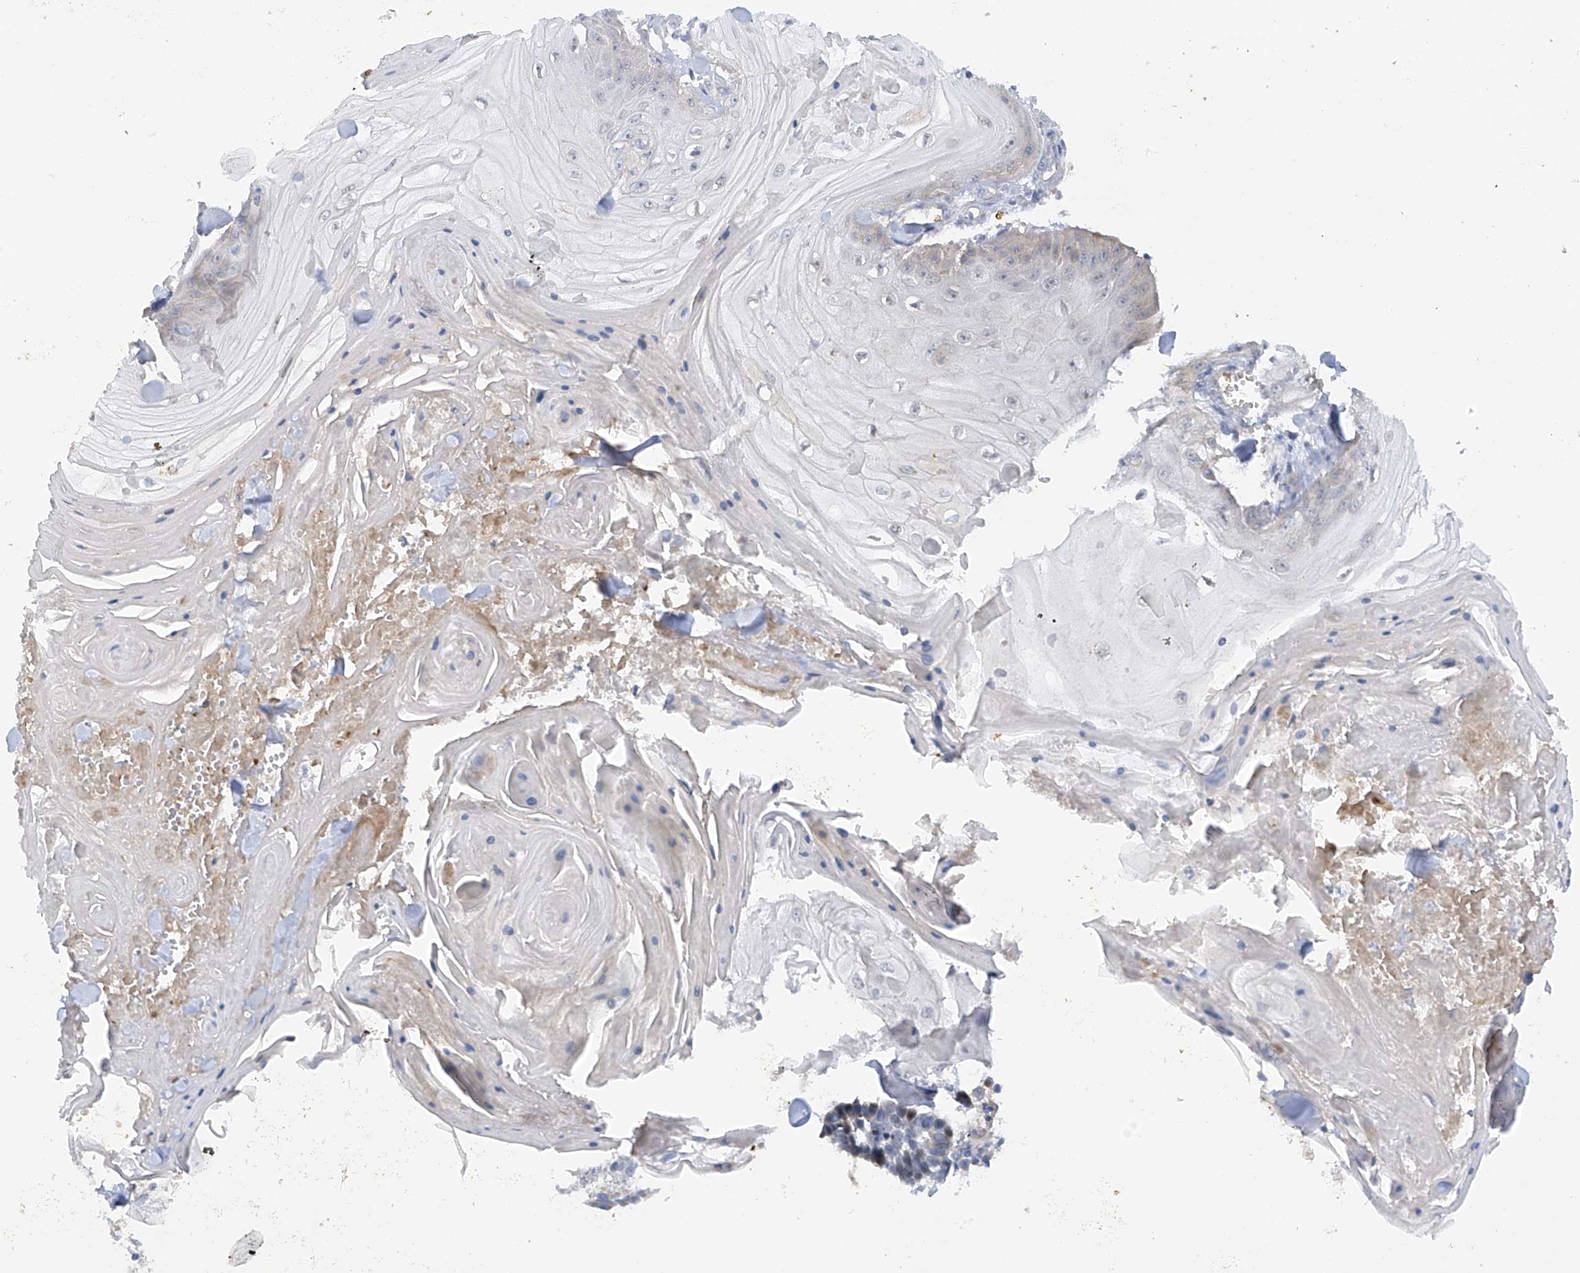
{"staining": {"intensity": "negative", "quantity": "none", "location": "none"}, "tissue": "skin cancer", "cell_type": "Tumor cells", "image_type": "cancer", "snomed": [{"axis": "morphology", "description": "Squamous cell carcinoma, NOS"}, {"axis": "topography", "description": "Skin"}], "caption": "Tumor cells are negative for brown protein staining in squamous cell carcinoma (skin). (Stains: DAB (3,3'-diaminobenzidine) immunohistochemistry (IHC) with hematoxylin counter stain, Microscopy: brightfield microscopy at high magnification).", "gene": "METTL18", "patient": {"sex": "male", "age": 74}}